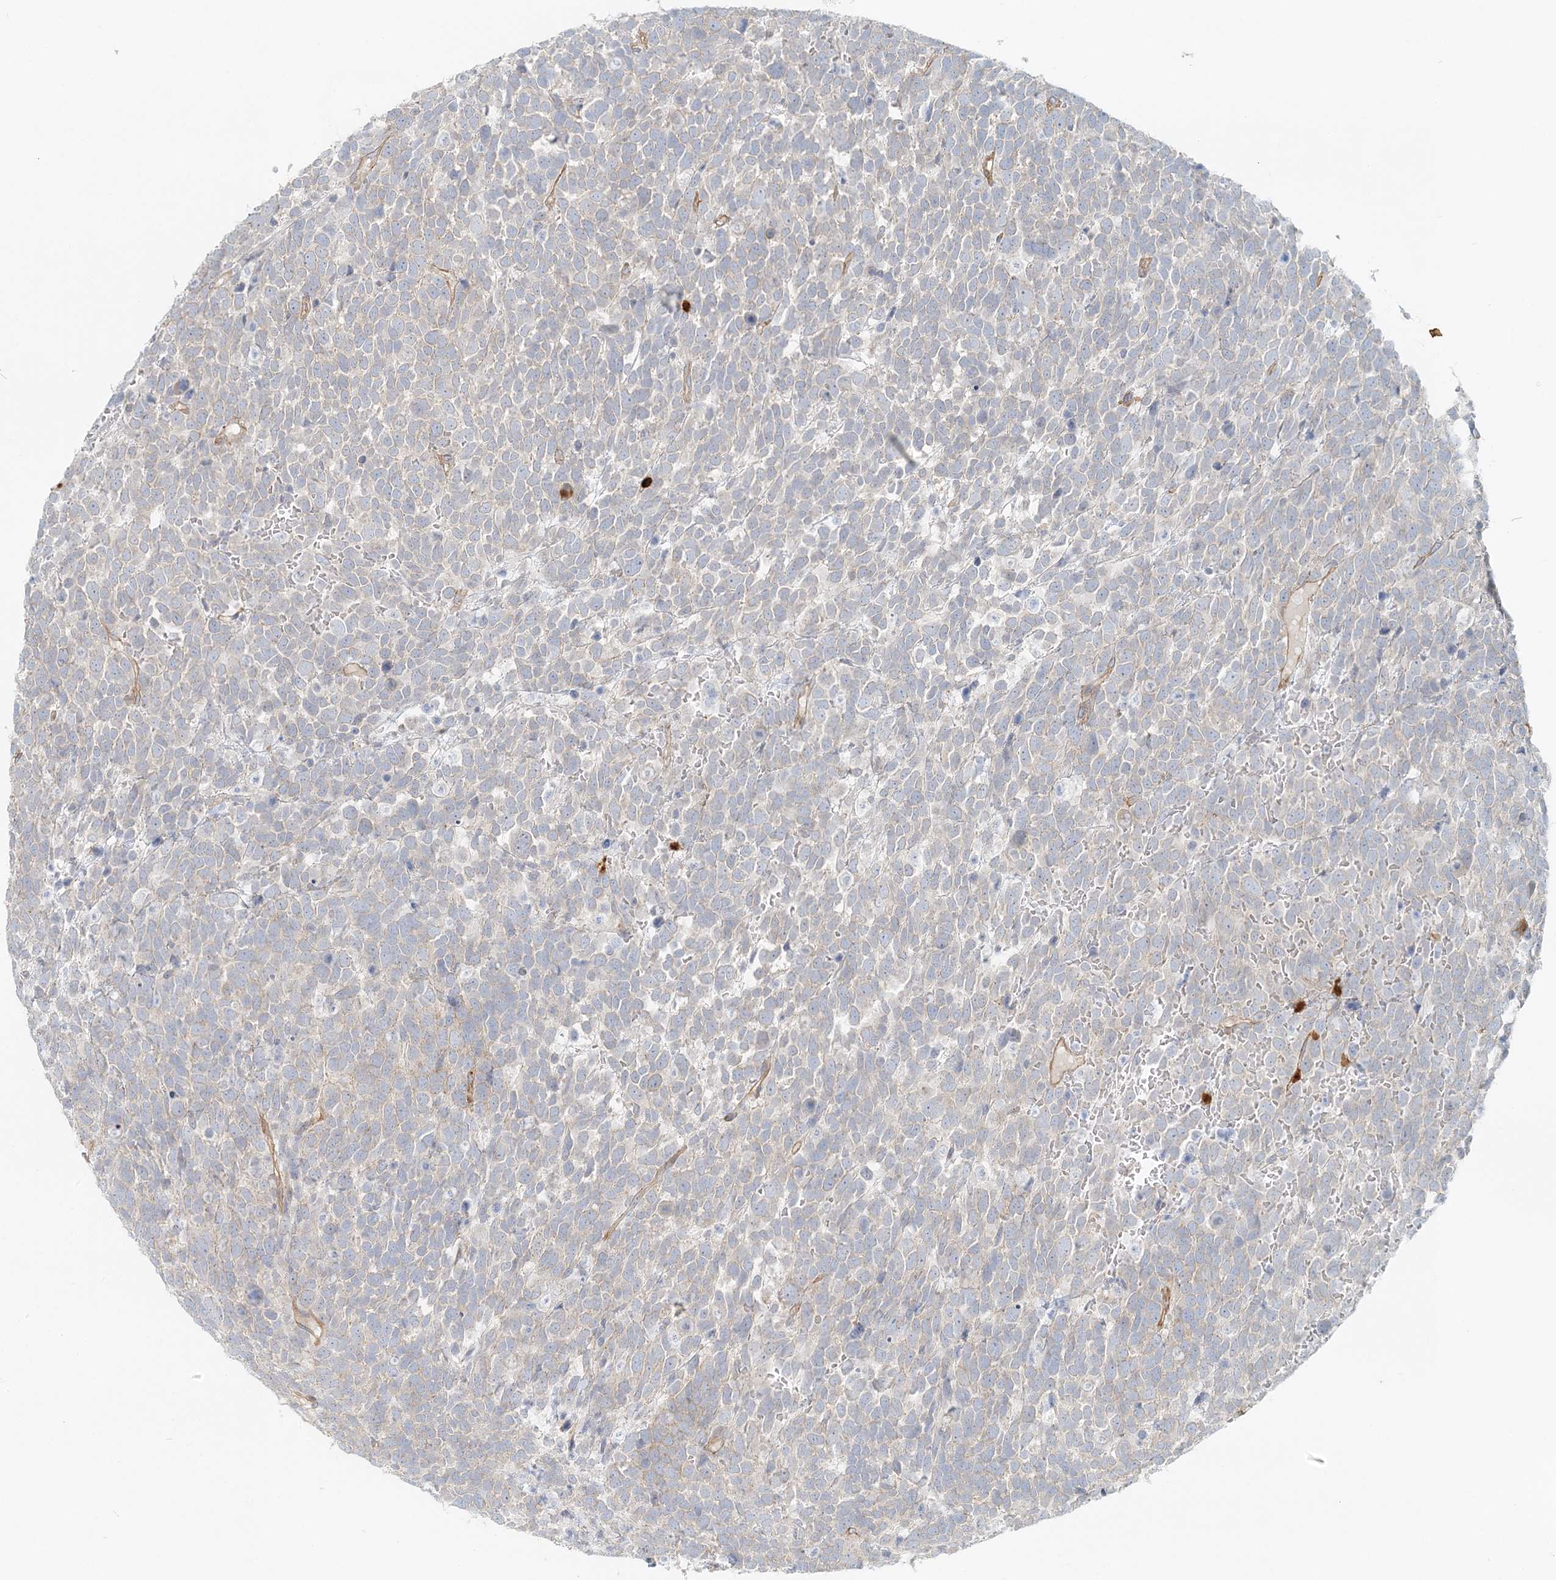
{"staining": {"intensity": "negative", "quantity": "none", "location": "none"}, "tissue": "urothelial cancer", "cell_type": "Tumor cells", "image_type": "cancer", "snomed": [{"axis": "morphology", "description": "Urothelial carcinoma, High grade"}, {"axis": "topography", "description": "Urinary bladder"}], "caption": "IHC micrograph of human high-grade urothelial carcinoma stained for a protein (brown), which shows no positivity in tumor cells.", "gene": "DNAH1", "patient": {"sex": "female", "age": 82}}